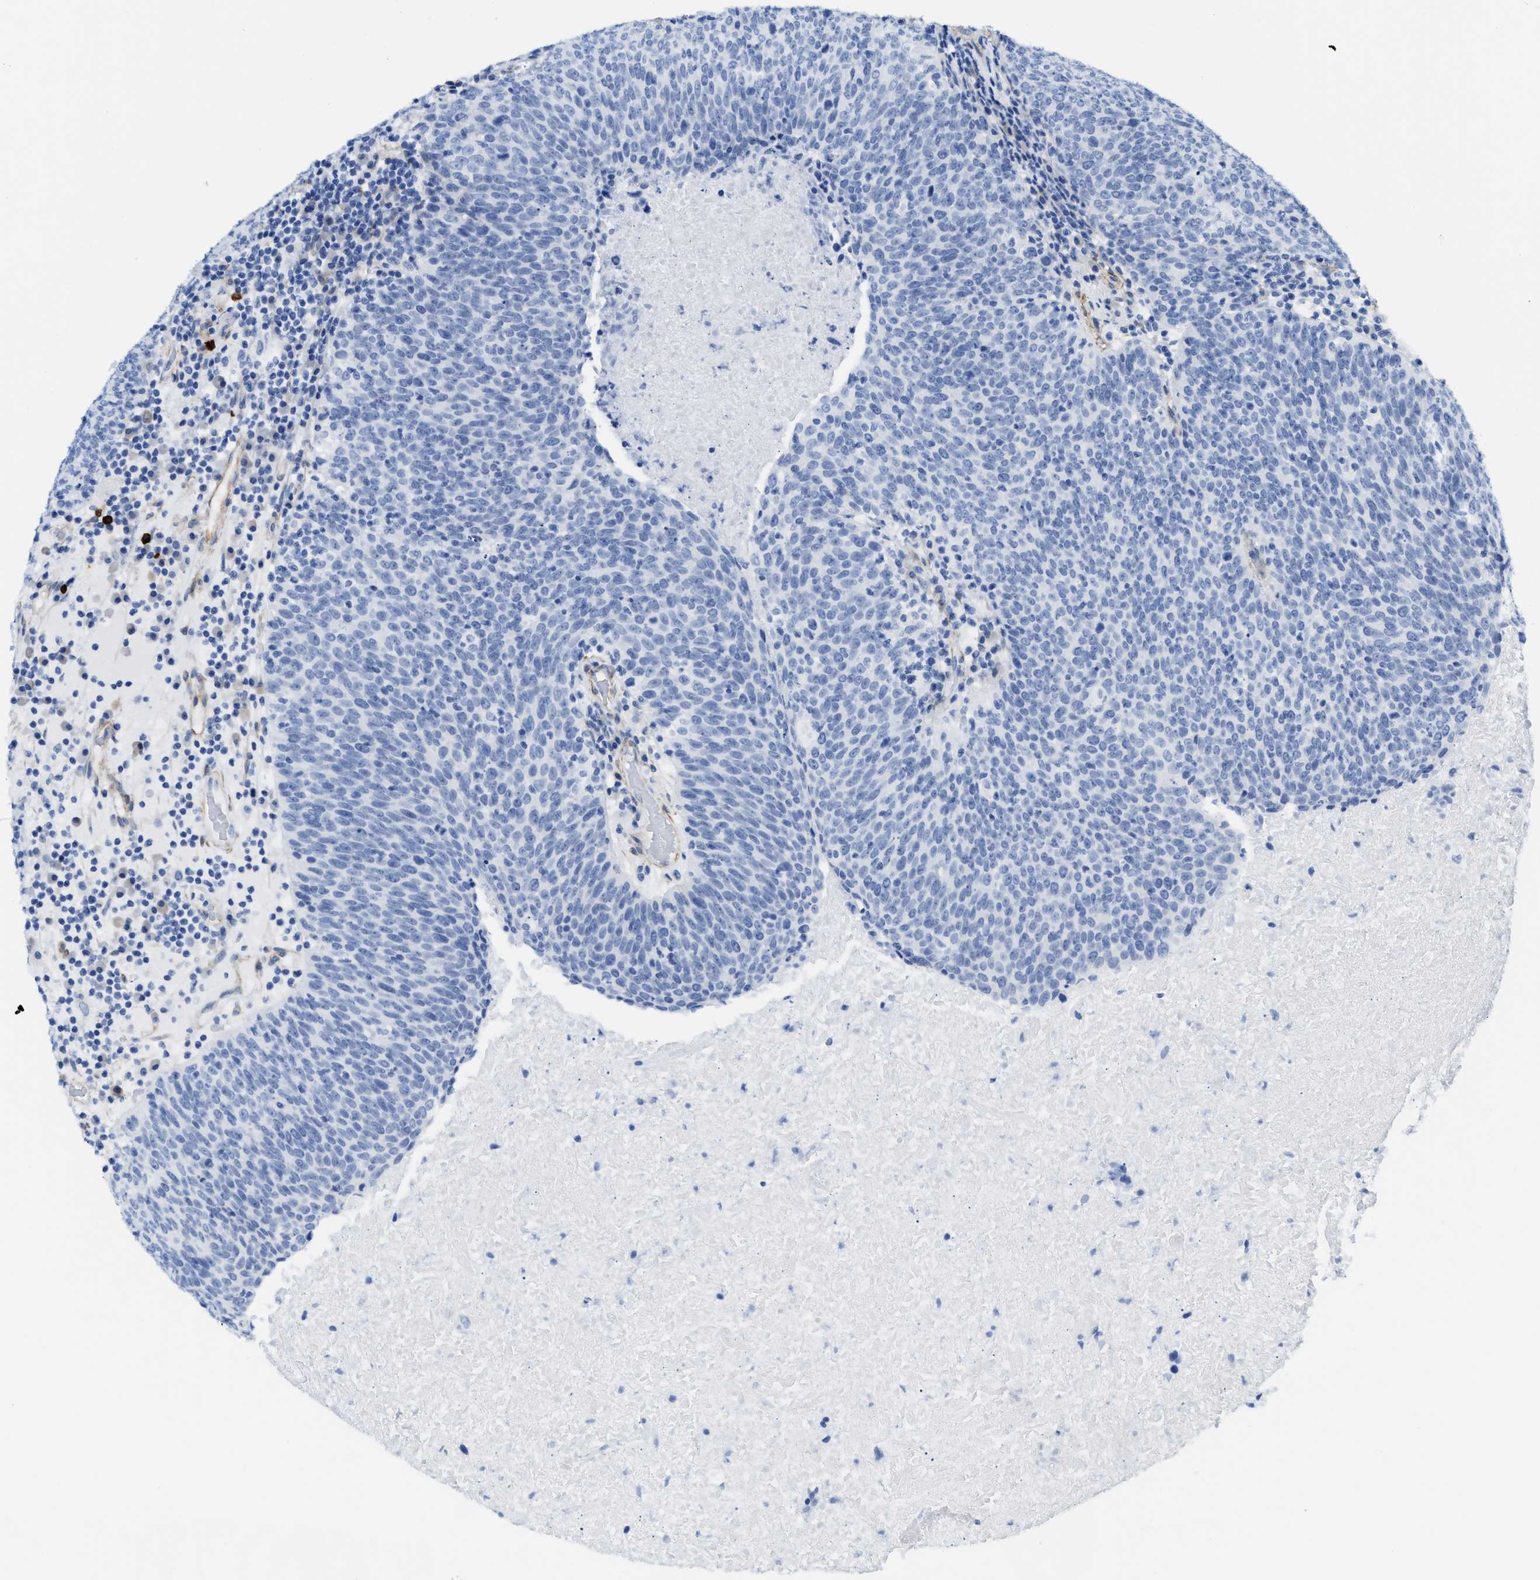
{"staining": {"intensity": "negative", "quantity": "none", "location": "none"}, "tissue": "head and neck cancer", "cell_type": "Tumor cells", "image_type": "cancer", "snomed": [{"axis": "morphology", "description": "Squamous cell carcinoma, NOS"}, {"axis": "morphology", "description": "Squamous cell carcinoma, metastatic, NOS"}, {"axis": "topography", "description": "Lymph node"}, {"axis": "topography", "description": "Head-Neck"}], "caption": "Protein analysis of head and neck metastatic squamous cell carcinoma demonstrates no significant positivity in tumor cells.", "gene": "TUB", "patient": {"sex": "male", "age": 62}}